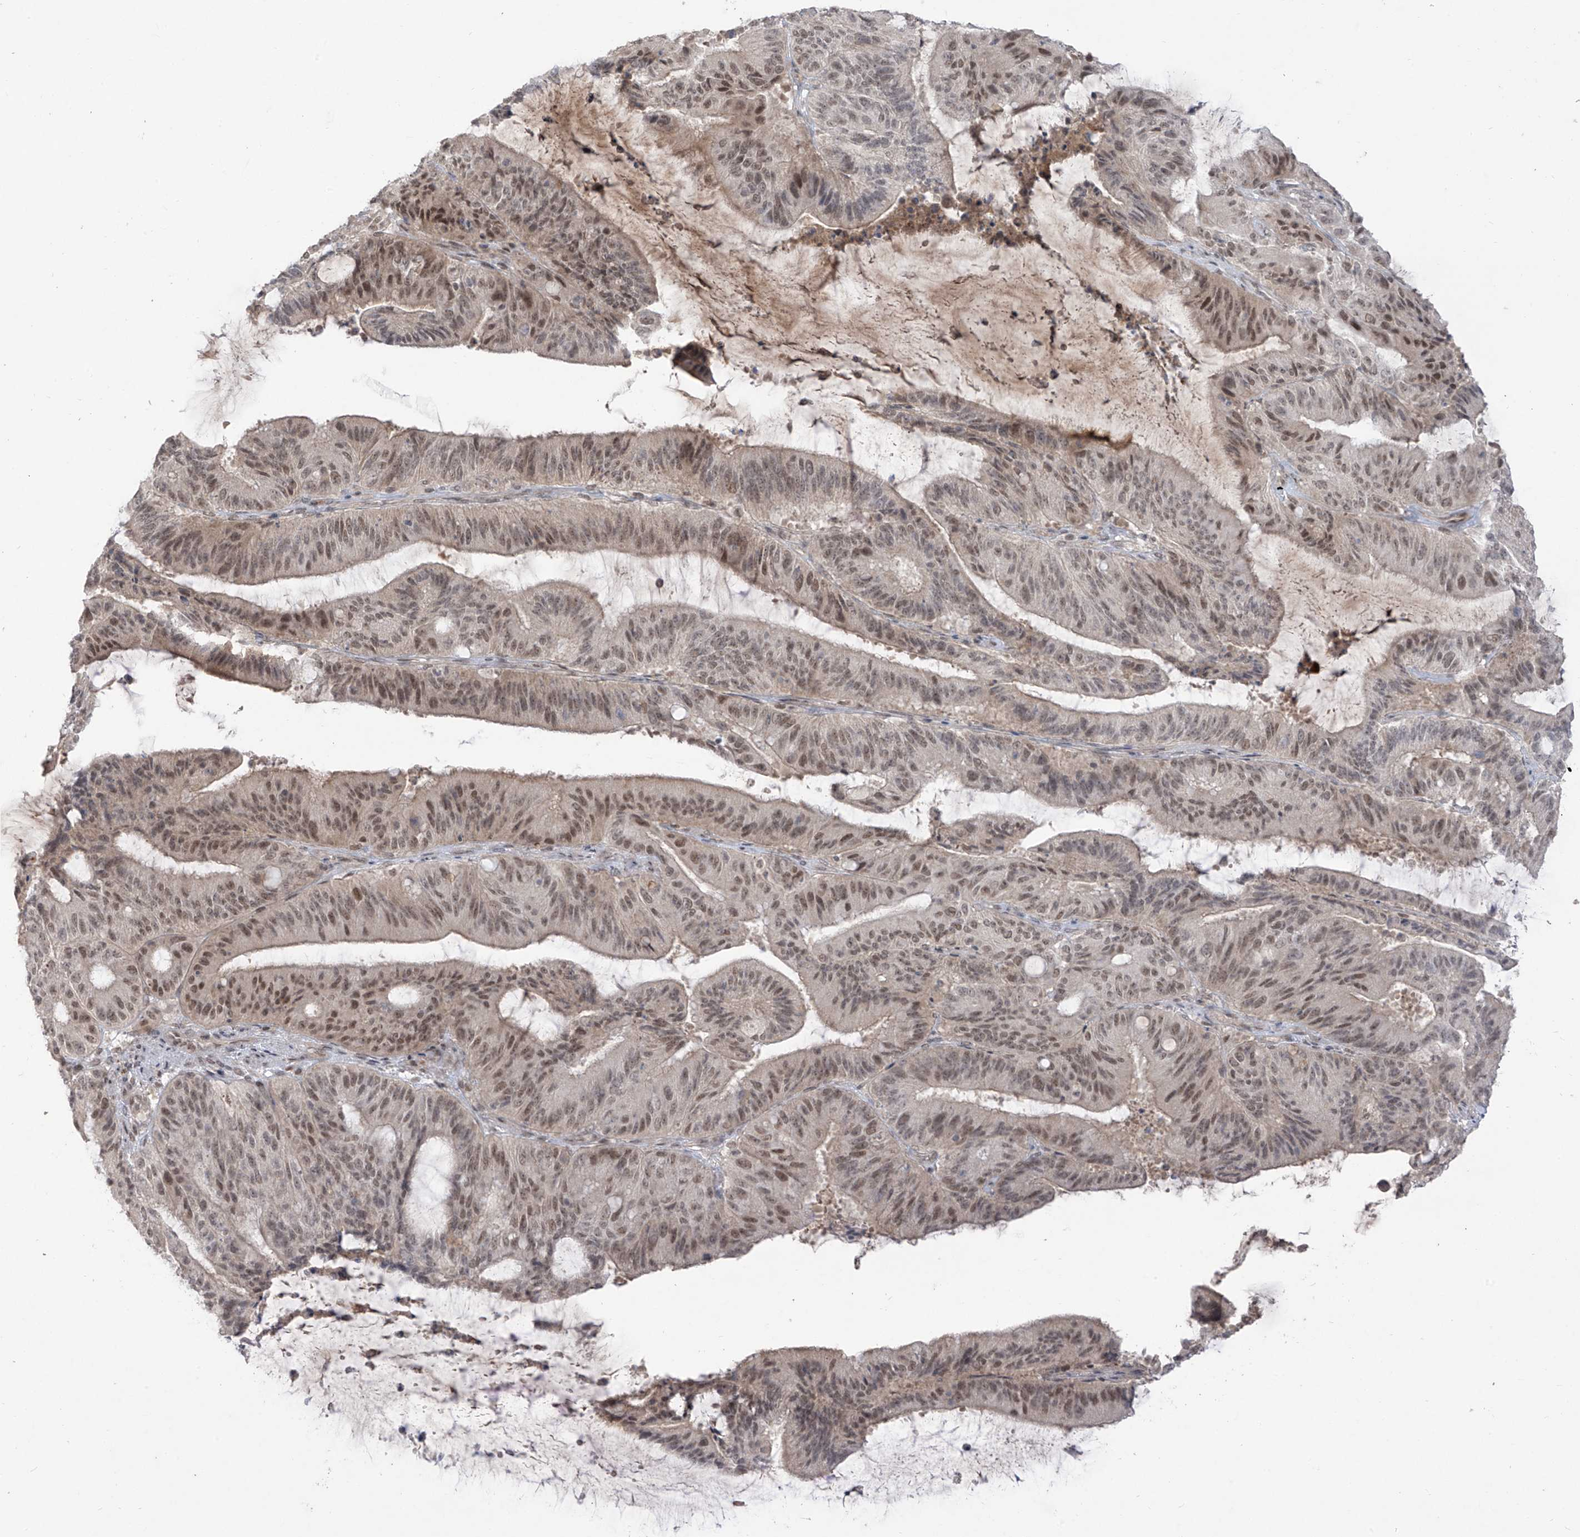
{"staining": {"intensity": "moderate", "quantity": "25%-75%", "location": "nuclear"}, "tissue": "liver cancer", "cell_type": "Tumor cells", "image_type": "cancer", "snomed": [{"axis": "morphology", "description": "Normal tissue, NOS"}, {"axis": "morphology", "description": "Cholangiocarcinoma"}, {"axis": "topography", "description": "Liver"}, {"axis": "topography", "description": "Peripheral nerve tissue"}], "caption": "Immunohistochemistry of human liver cholangiocarcinoma shows medium levels of moderate nuclear positivity in about 25%-75% of tumor cells.", "gene": "OGT", "patient": {"sex": "female", "age": 73}}